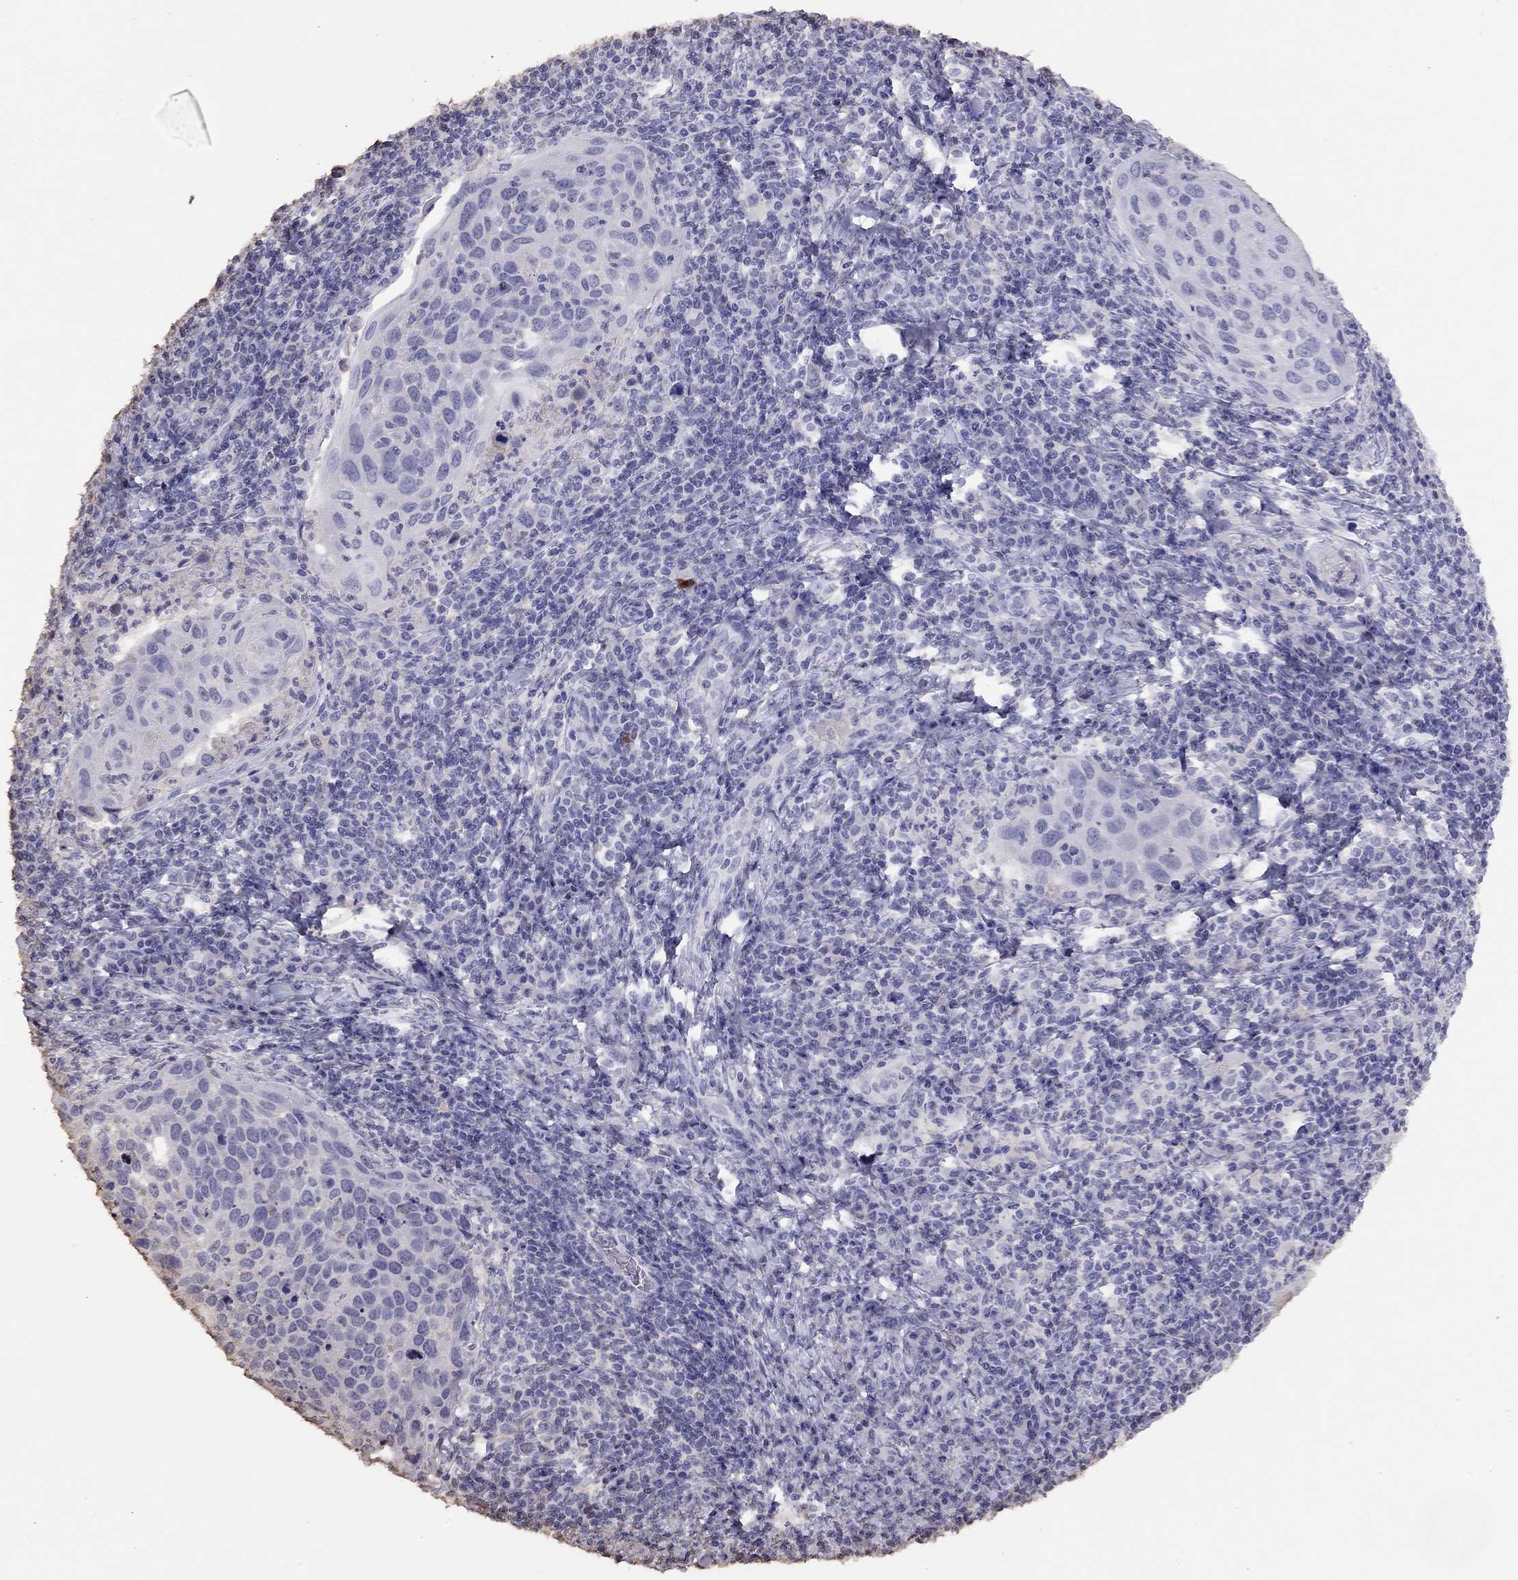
{"staining": {"intensity": "negative", "quantity": "none", "location": "none"}, "tissue": "cervical cancer", "cell_type": "Tumor cells", "image_type": "cancer", "snomed": [{"axis": "morphology", "description": "Squamous cell carcinoma, NOS"}, {"axis": "topography", "description": "Cervix"}], "caption": "Tumor cells are negative for brown protein staining in cervical cancer (squamous cell carcinoma).", "gene": "SUN3", "patient": {"sex": "female", "age": 54}}